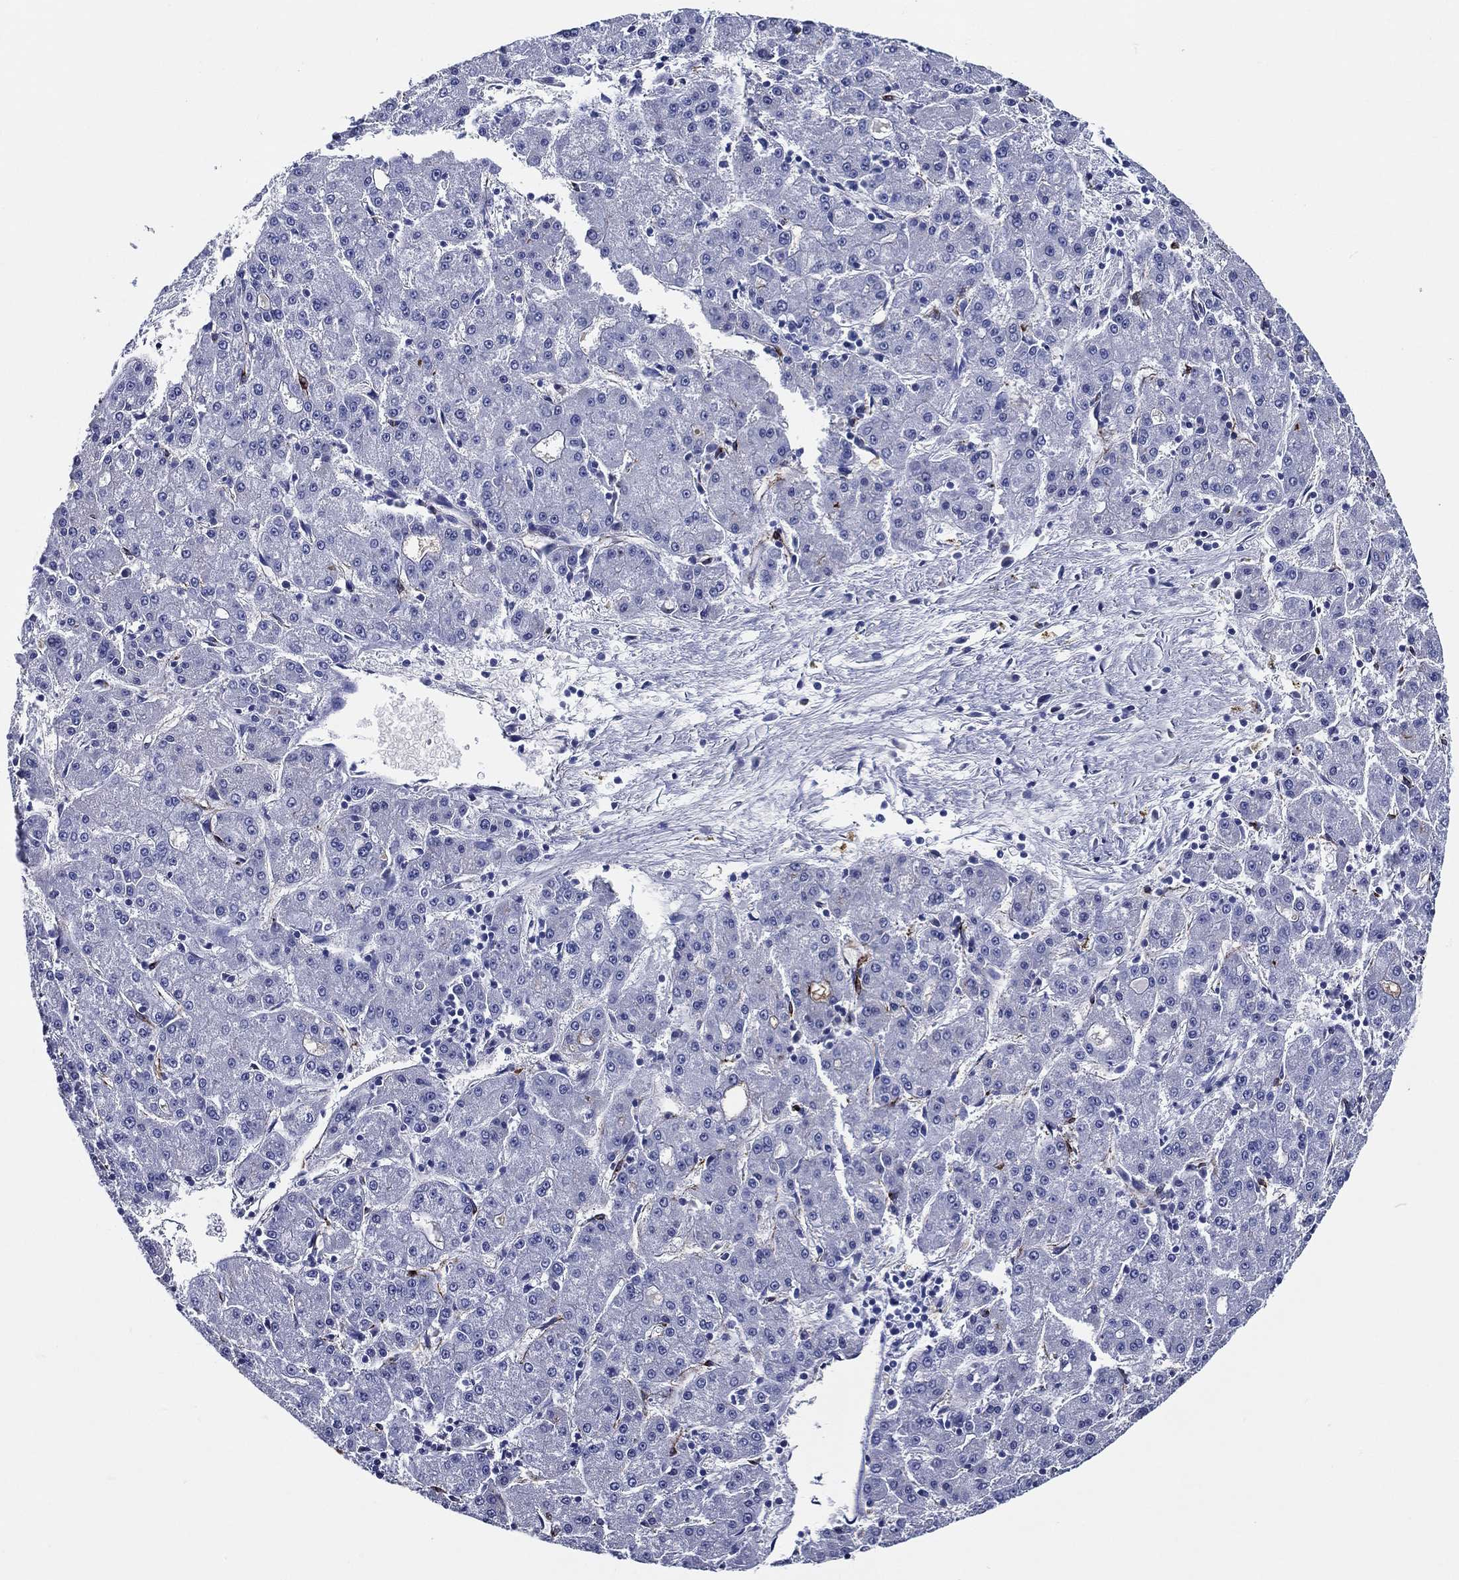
{"staining": {"intensity": "negative", "quantity": "none", "location": "none"}, "tissue": "liver cancer", "cell_type": "Tumor cells", "image_type": "cancer", "snomed": [{"axis": "morphology", "description": "Carcinoma, Hepatocellular, NOS"}, {"axis": "topography", "description": "Liver"}], "caption": "A histopathology image of human liver hepatocellular carcinoma is negative for staining in tumor cells.", "gene": "ACE2", "patient": {"sex": "male", "age": 73}}